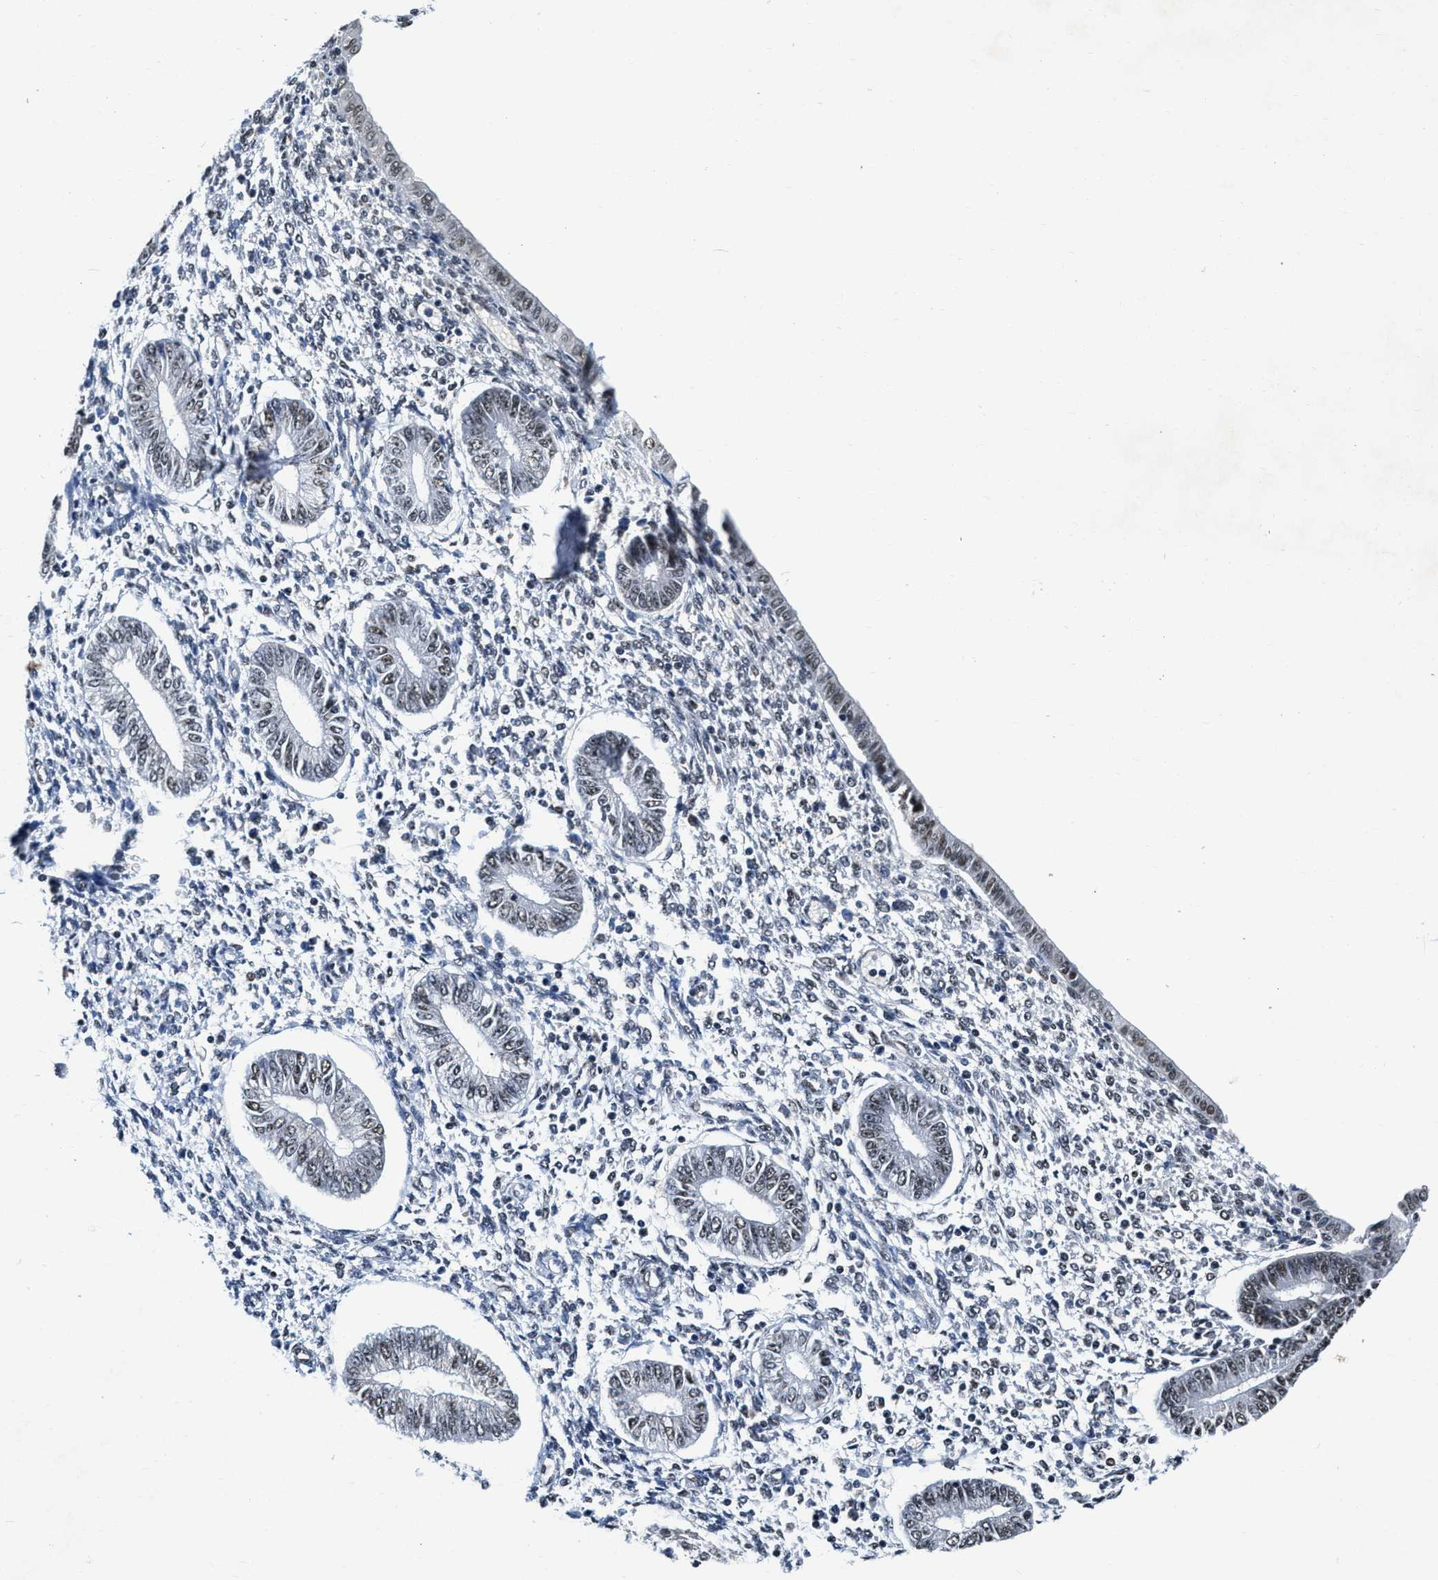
{"staining": {"intensity": "weak", "quantity": "<25%", "location": "nuclear"}, "tissue": "endometrium", "cell_type": "Cells in endometrial stroma", "image_type": "normal", "snomed": [{"axis": "morphology", "description": "Normal tissue, NOS"}, {"axis": "topography", "description": "Endometrium"}], "caption": "IHC image of normal endometrium: human endometrium stained with DAB demonstrates no significant protein expression in cells in endometrial stroma. (Stains: DAB immunohistochemistry (IHC) with hematoxylin counter stain, Microscopy: brightfield microscopy at high magnification).", "gene": "CCNE1", "patient": {"sex": "female", "age": 50}}